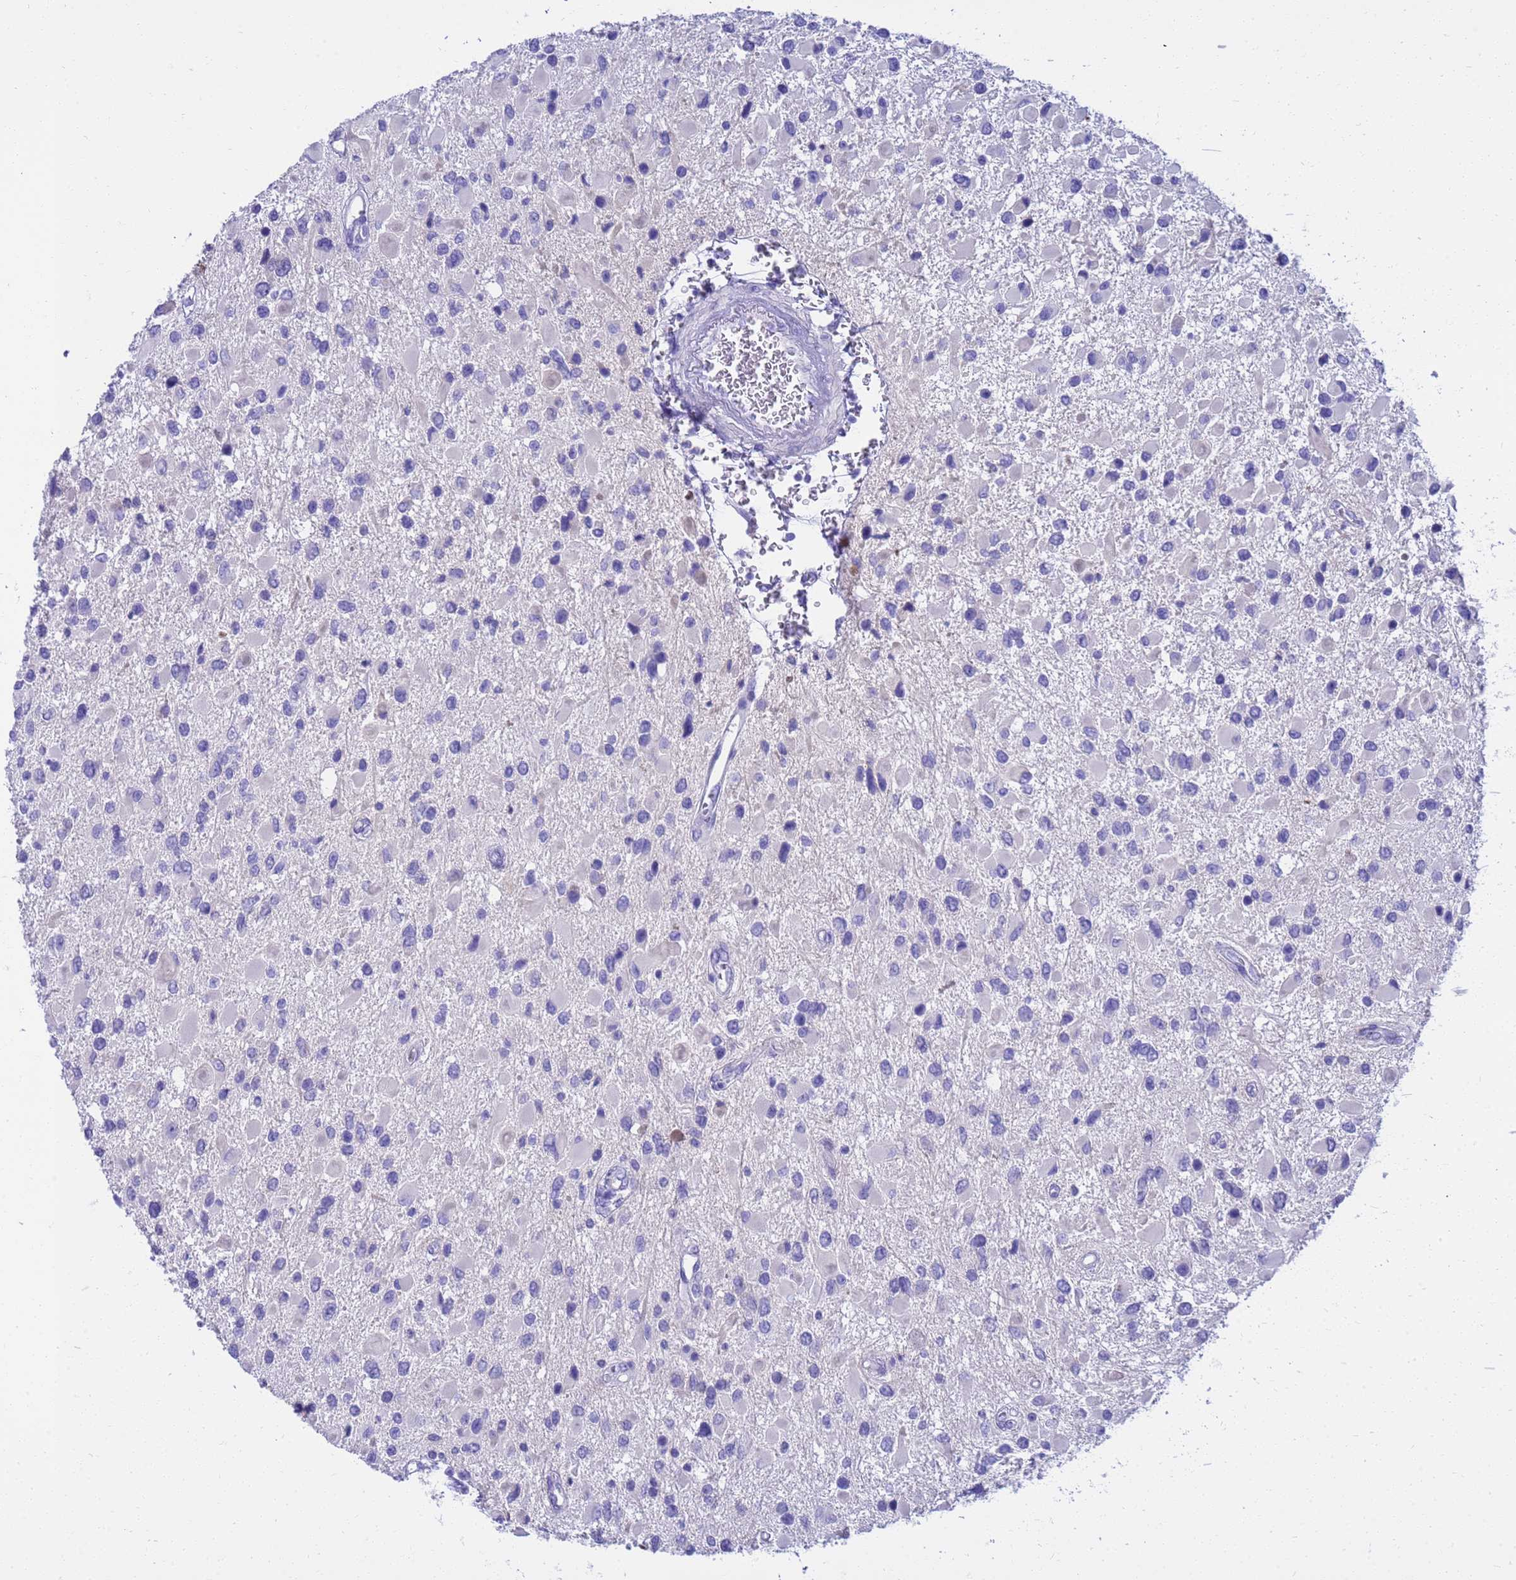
{"staining": {"intensity": "negative", "quantity": "none", "location": "none"}, "tissue": "glioma", "cell_type": "Tumor cells", "image_type": "cancer", "snomed": [{"axis": "morphology", "description": "Glioma, malignant, High grade"}, {"axis": "topography", "description": "Brain"}], "caption": "Tumor cells are negative for brown protein staining in glioma. (DAB (3,3'-diaminobenzidine) immunohistochemistry (IHC) with hematoxylin counter stain).", "gene": "SYCN", "patient": {"sex": "male", "age": 53}}